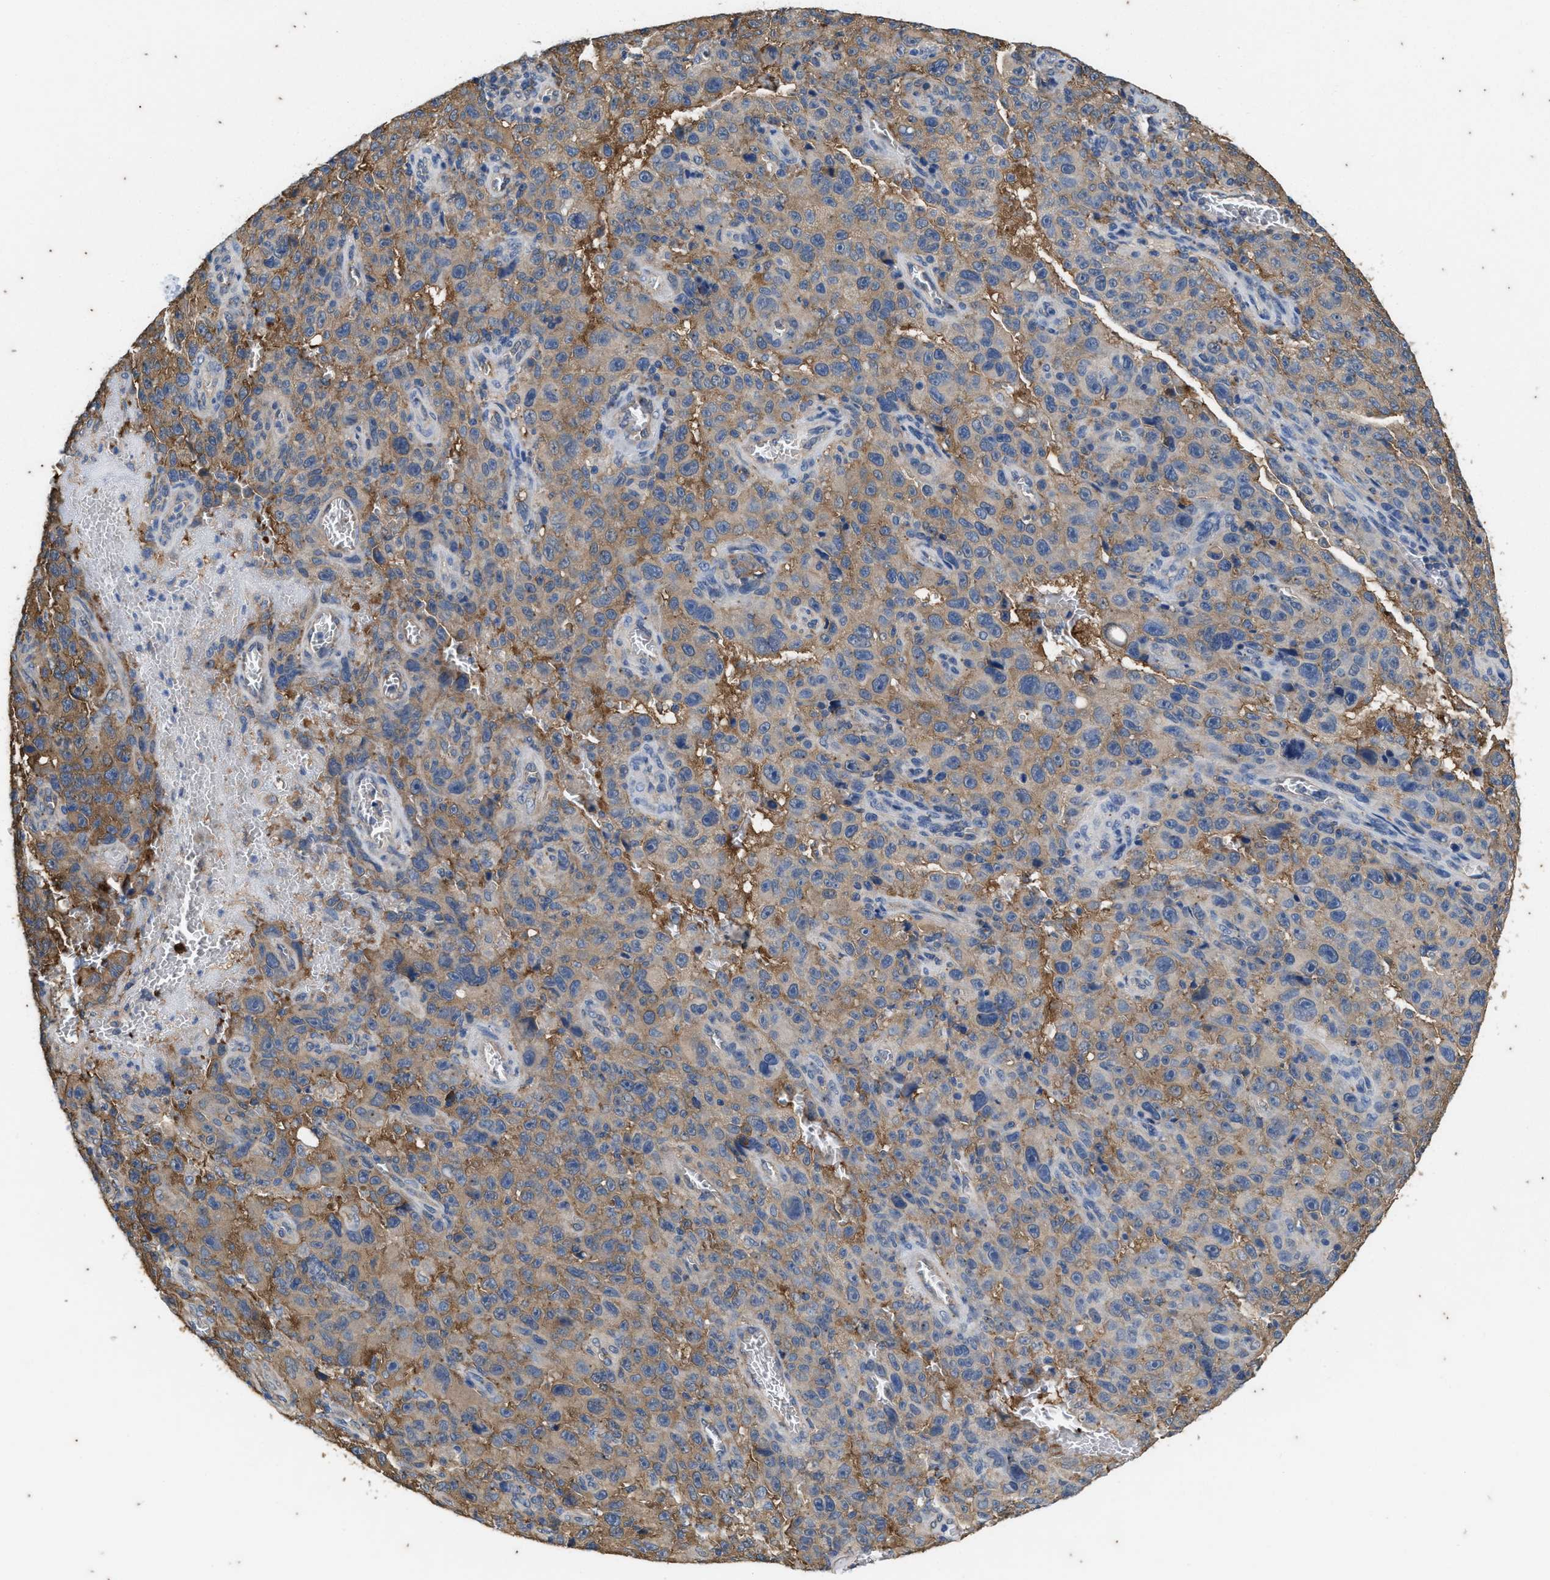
{"staining": {"intensity": "moderate", "quantity": ">75%", "location": "cytoplasmic/membranous"}, "tissue": "melanoma", "cell_type": "Tumor cells", "image_type": "cancer", "snomed": [{"axis": "morphology", "description": "Malignant melanoma, NOS"}, {"axis": "topography", "description": "Skin"}], "caption": "Malignant melanoma stained with immunohistochemistry (IHC) exhibits moderate cytoplasmic/membranous expression in approximately >75% of tumor cells.", "gene": "COX19", "patient": {"sex": "female", "age": 82}}